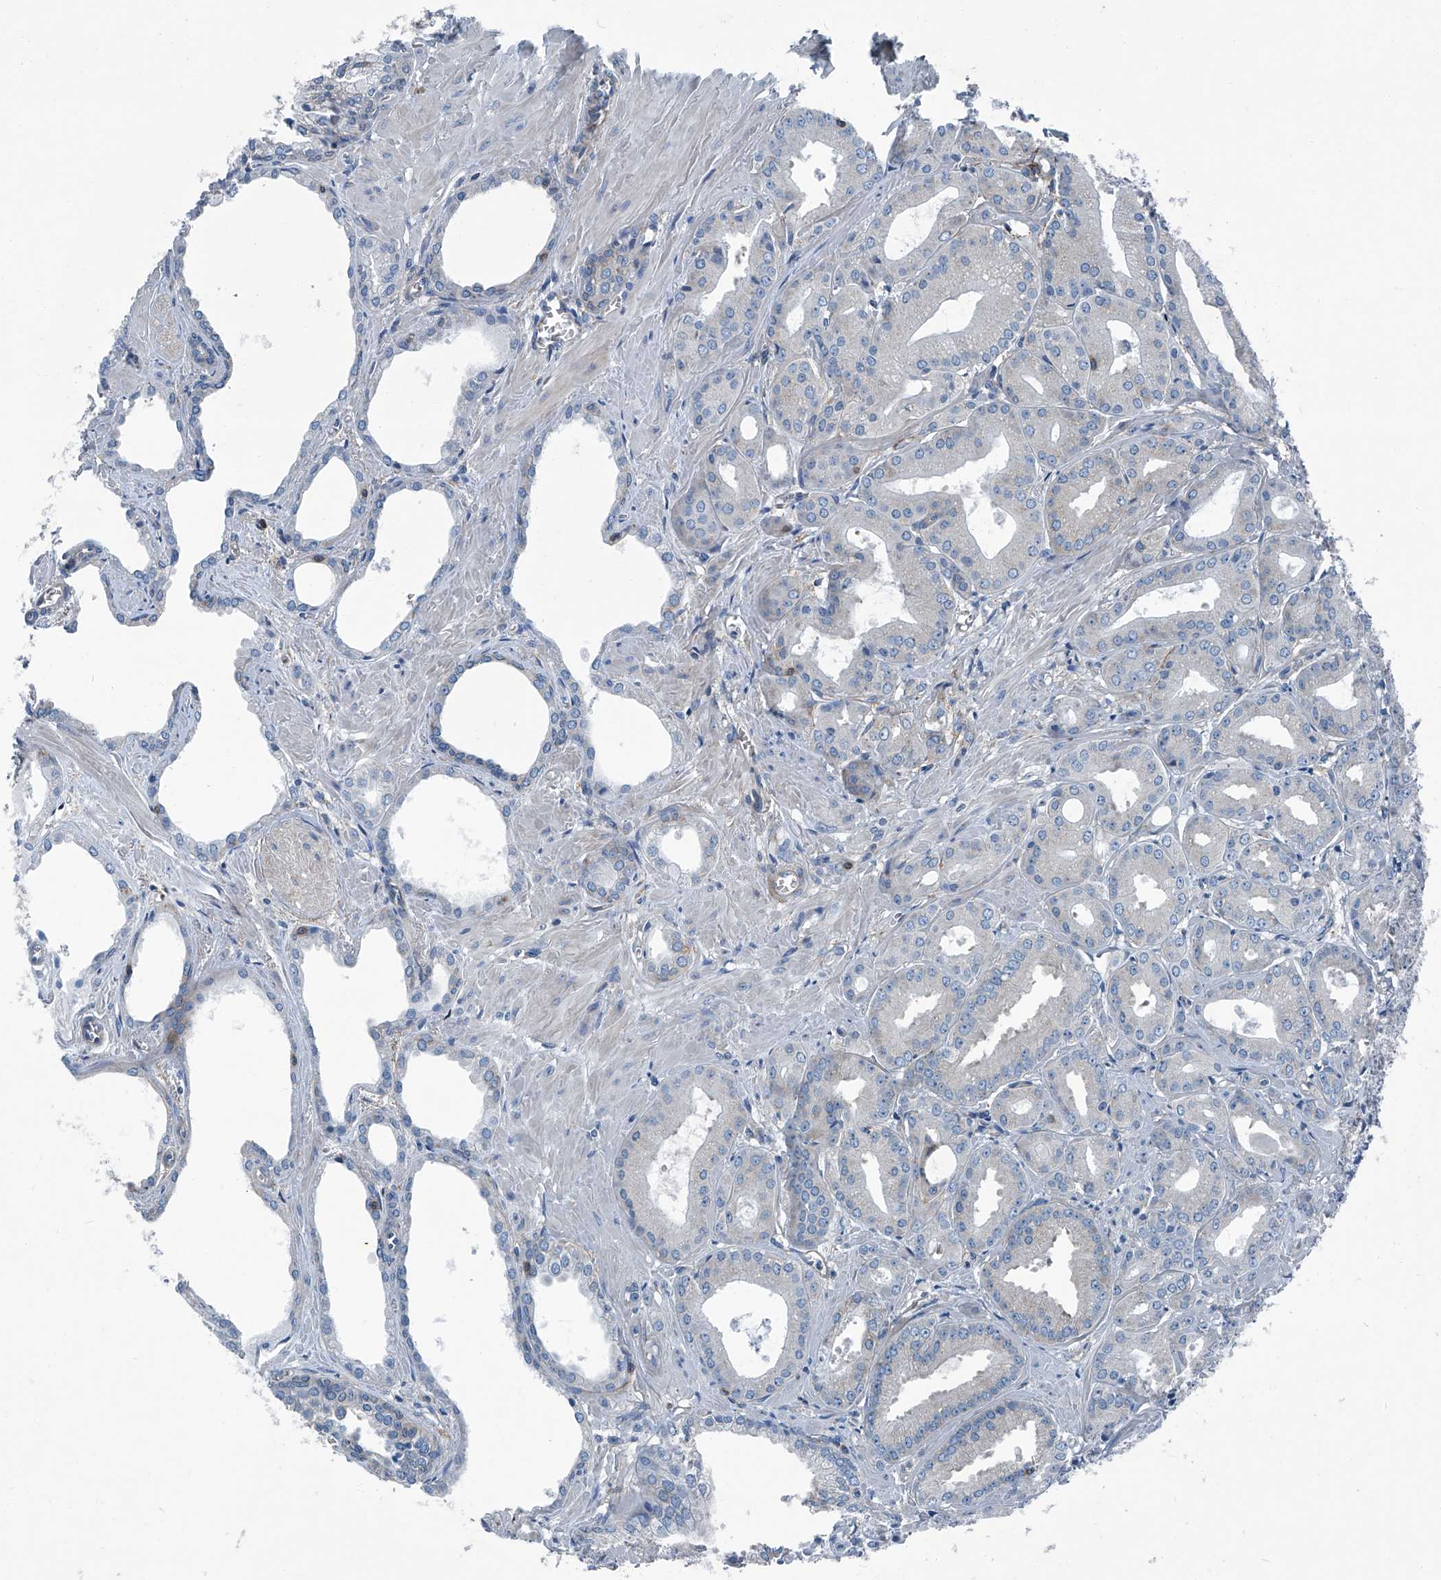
{"staining": {"intensity": "negative", "quantity": "none", "location": "none"}, "tissue": "prostate cancer", "cell_type": "Tumor cells", "image_type": "cancer", "snomed": [{"axis": "morphology", "description": "Adenocarcinoma, Low grade"}, {"axis": "topography", "description": "Prostate"}], "caption": "DAB immunohistochemical staining of human prostate cancer reveals no significant positivity in tumor cells. Nuclei are stained in blue.", "gene": "SEPTIN7", "patient": {"sex": "male", "age": 67}}